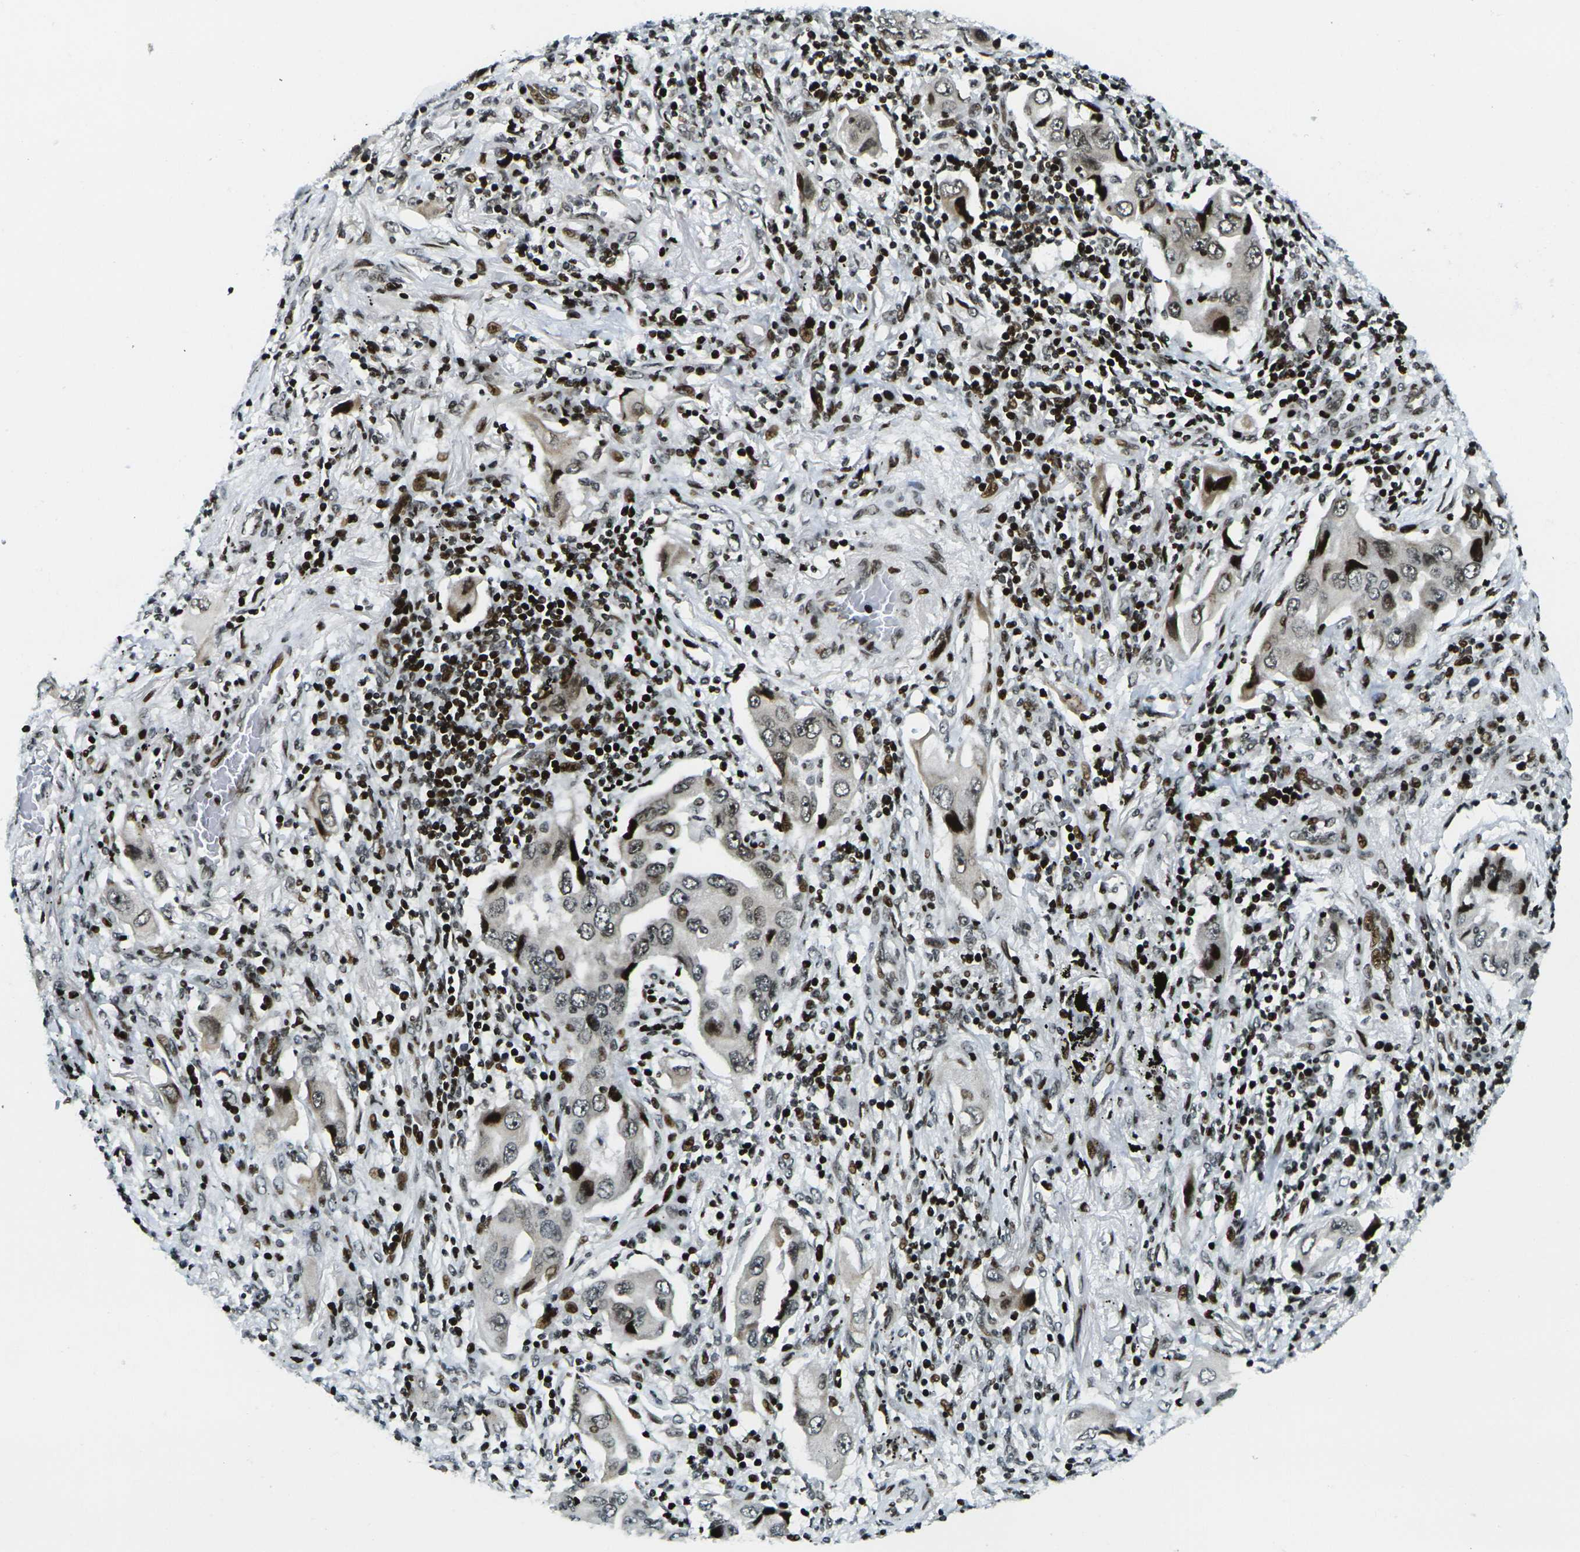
{"staining": {"intensity": "strong", "quantity": "<25%", "location": "nuclear"}, "tissue": "lung cancer", "cell_type": "Tumor cells", "image_type": "cancer", "snomed": [{"axis": "morphology", "description": "Adenocarcinoma, NOS"}, {"axis": "topography", "description": "Lung"}], "caption": "A brown stain highlights strong nuclear staining of a protein in human adenocarcinoma (lung) tumor cells. Using DAB (3,3'-diaminobenzidine) (brown) and hematoxylin (blue) stains, captured at high magnification using brightfield microscopy.", "gene": "H3-3A", "patient": {"sex": "female", "age": 65}}